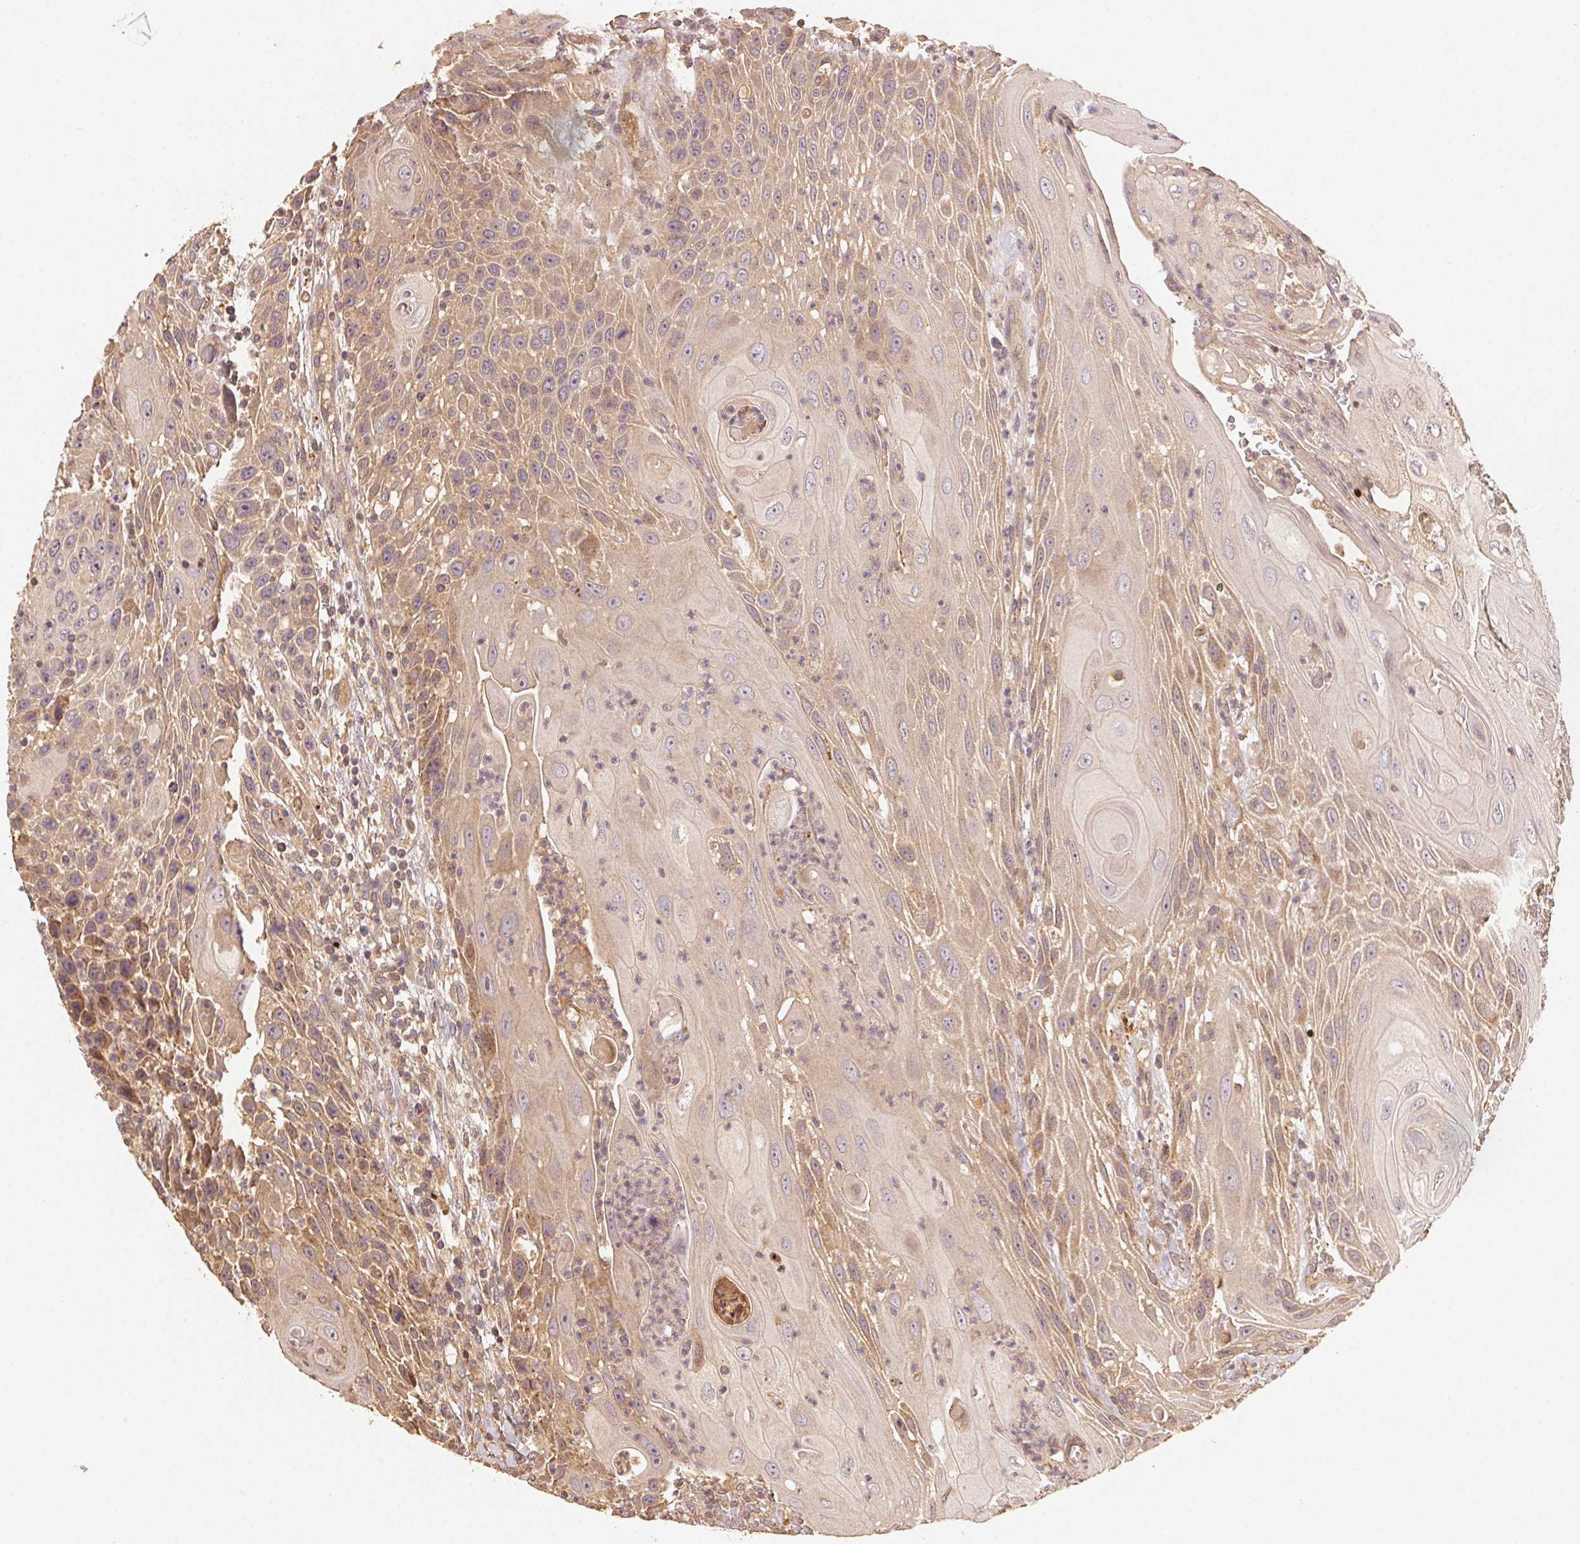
{"staining": {"intensity": "weak", "quantity": ">75%", "location": "cytoplasmic/membranous"}, "tissue": "head and neck cancer", "cell_type": "Tumor cells", "image_type": "cancer", "snomed": [{"axis": "morphology", "description": "Squamous cell carcinoma, NOS"}, {"axis": "topography", "description": "Head-Neck"}], "caption": "Weak cytoplasmic/membranous staining is appreciated in approximately >75% of tumor cells in head and neck squamous cell carcinoma.", "gene": "RALA", "patient": {"sex": "male", "age": 69}}